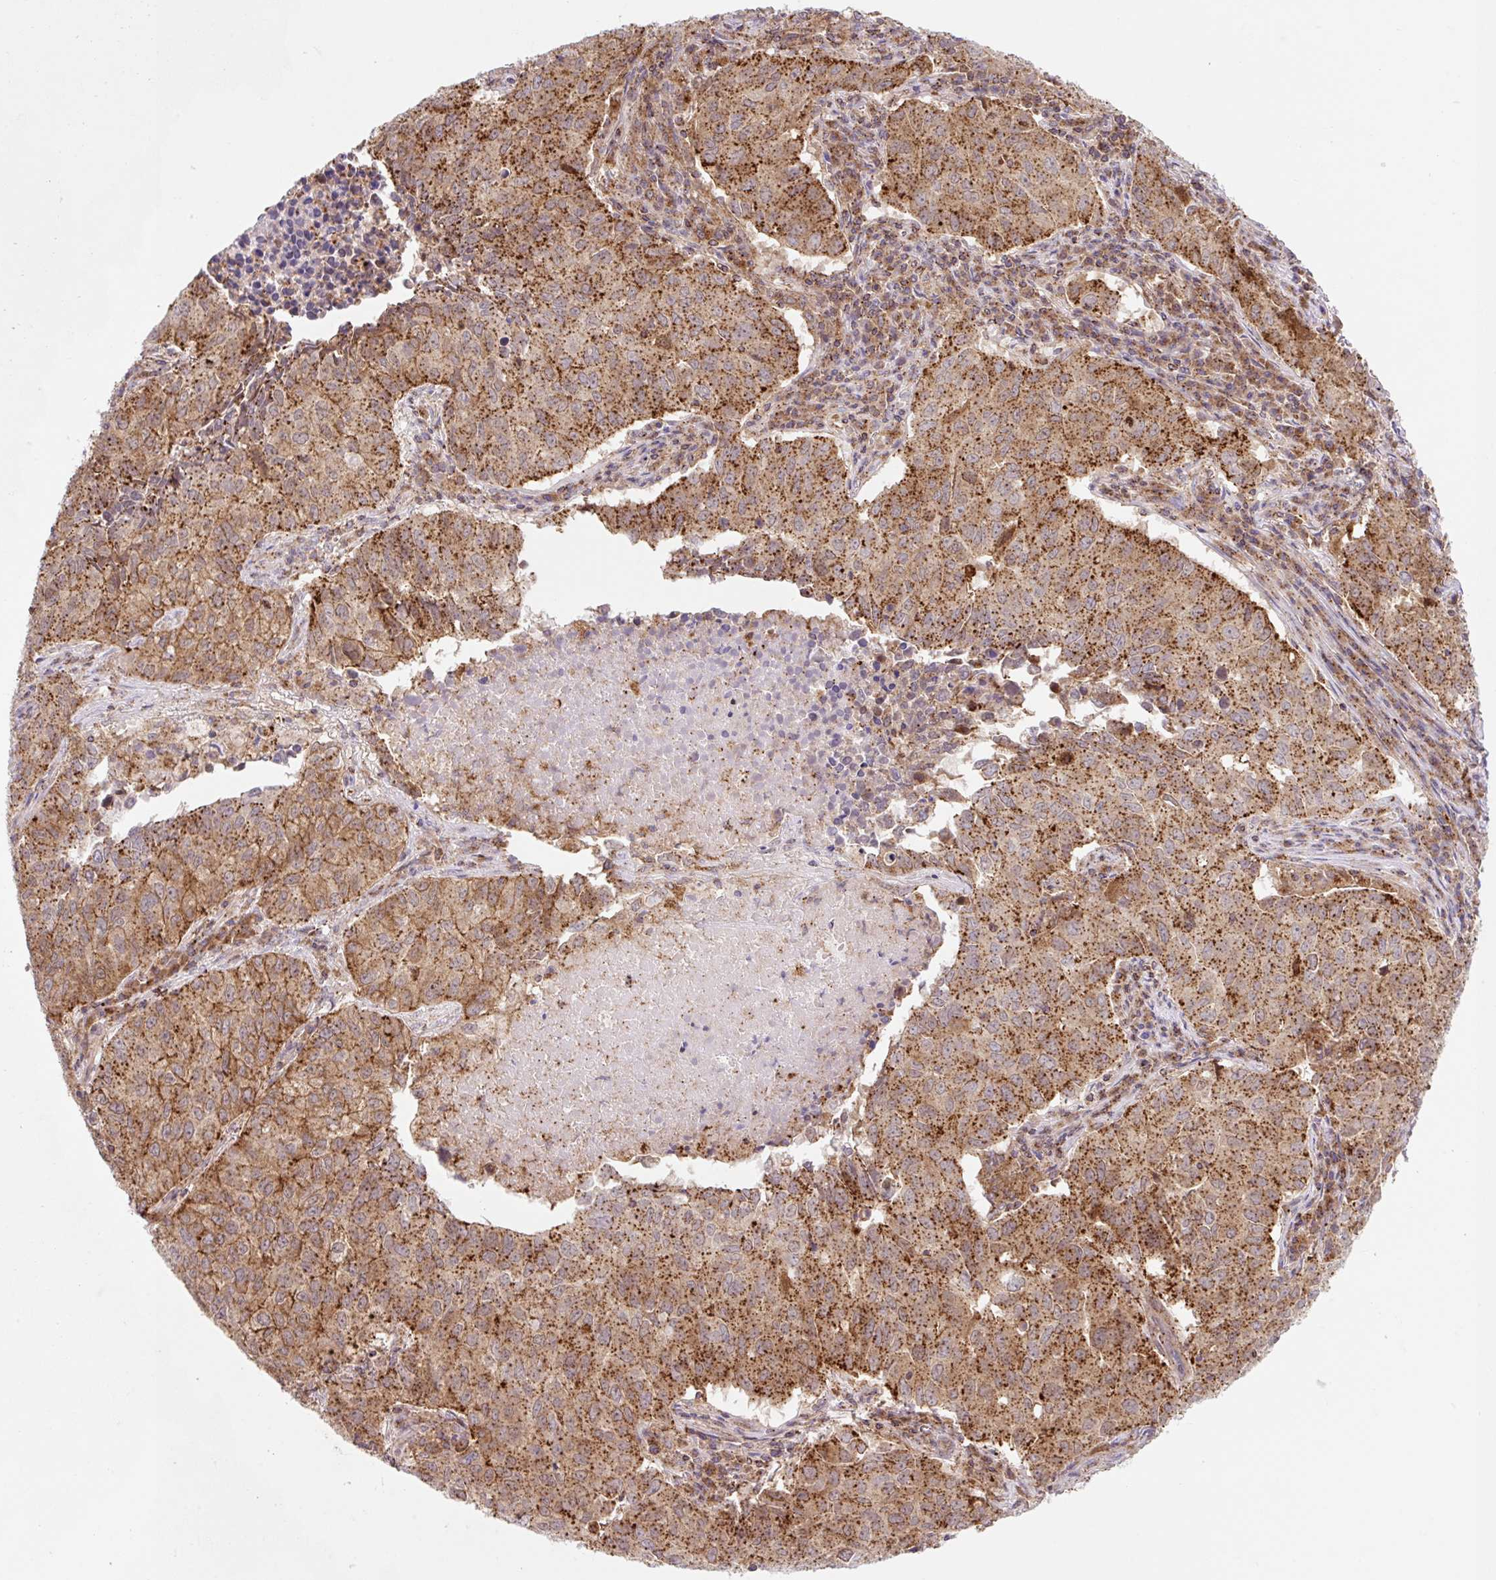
{"staining": {"intensity": "strong", "quantity": ">75%", "location": "cytoplasmic/membranous"}, "tissue": "lung cancer", "cell_type": "Tumor cells", "image_type": "cancer", "snomed": [{"axis": "morphology", "description": "Adenocarcinoma, NOS"}, {"axis": "topography", "description": "Lung"}], "caption": "A brown stain shows strong cytoplasmic/membranous staining of a protein in lung cancer tumor cells. The protein is stained brown, and the nuclei are stained in blue (DAB (3,3'-diaminobenzidine) IHC with brightfield microscopy, high magnification).", "gene": "VPS4A", "patient": {"sex": "female", "age": 50}}